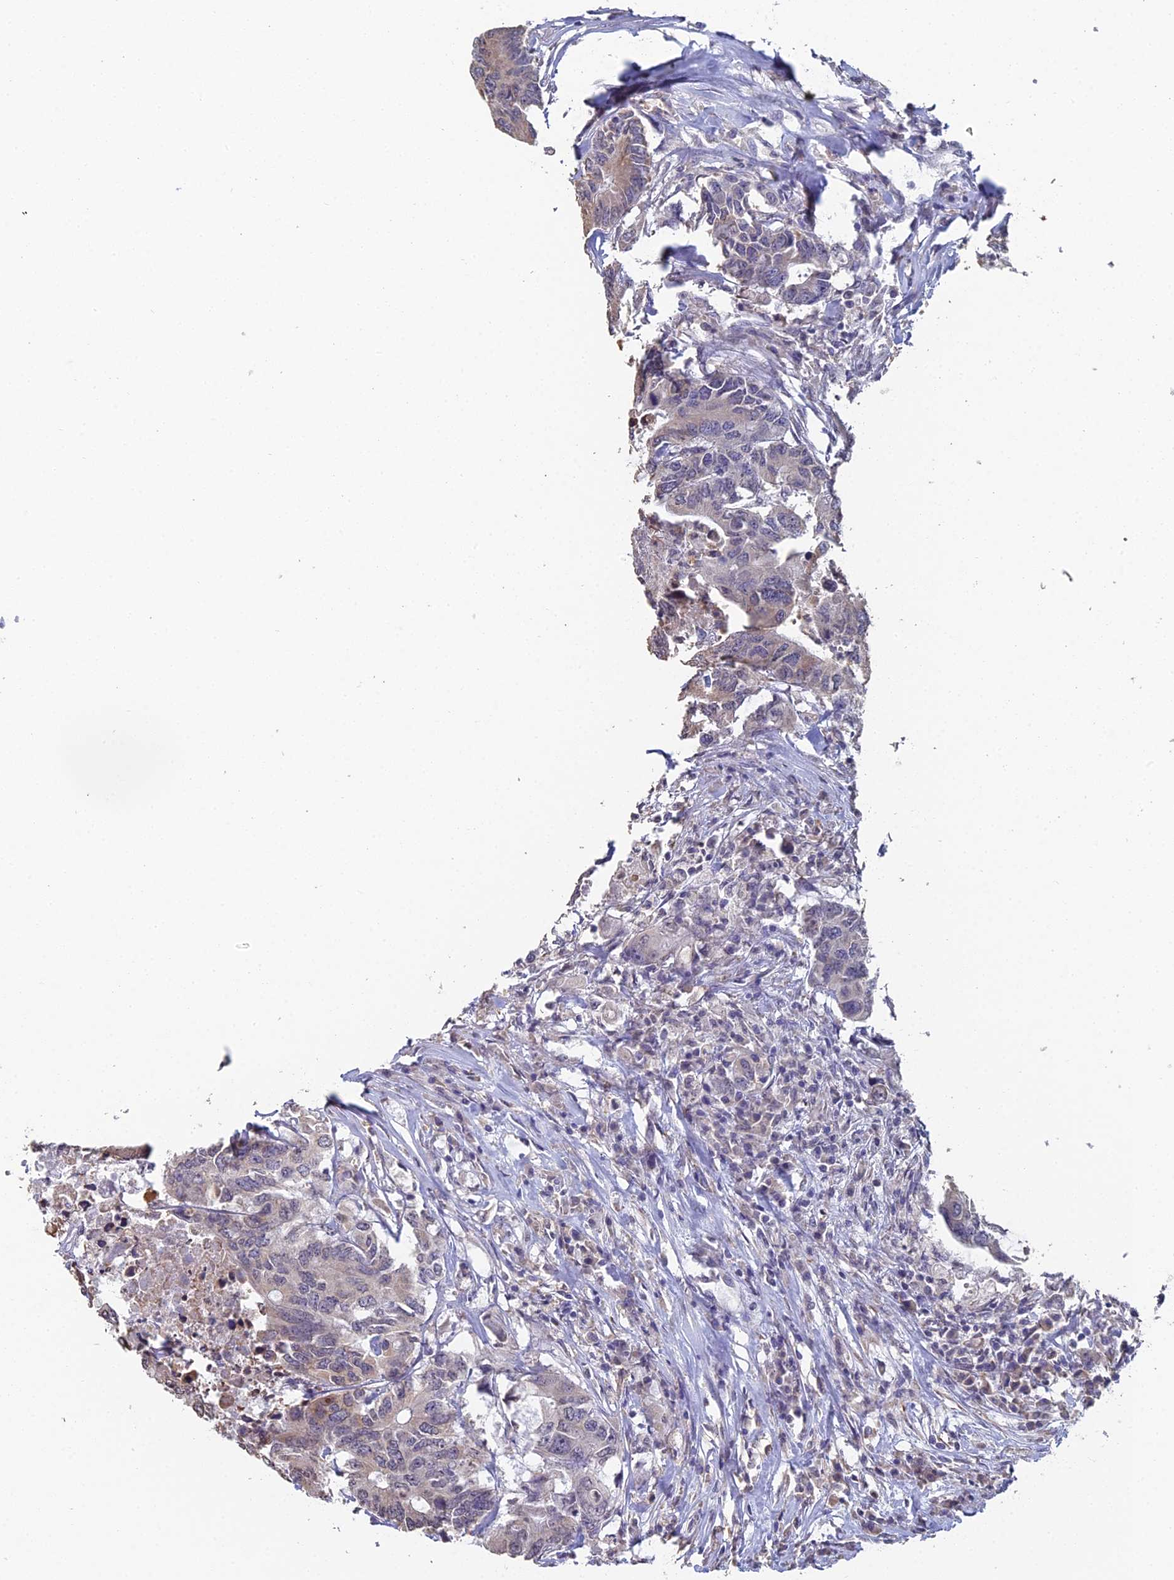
{"staining": {"intensity": "weak", "quantity": "<25%", "location": "cytoplasmic/membranous"}, "tissue": "colorectal cancer", "cell_type": "Tumor cells", "image_type": "cancer", "snomed": [{"axis": "morphology", "description": "Adenocarcinoma, NOS"}, {"axis": "topography", "description": "Colon"}], "caption": "An immunohistochemistry (IHC) photomicrograph of colorectal adenocarcinoma is shown. There is no staining in tumor cells of colorectal adenocarcinoma. Brightfield microscopy of immunohistochemistry (IHC) stained with DAB (brown) and hematoxylin (blue), captured at high magnification.", "gene": "PRR22", "patient": {"sex": "male", "age": 71}}